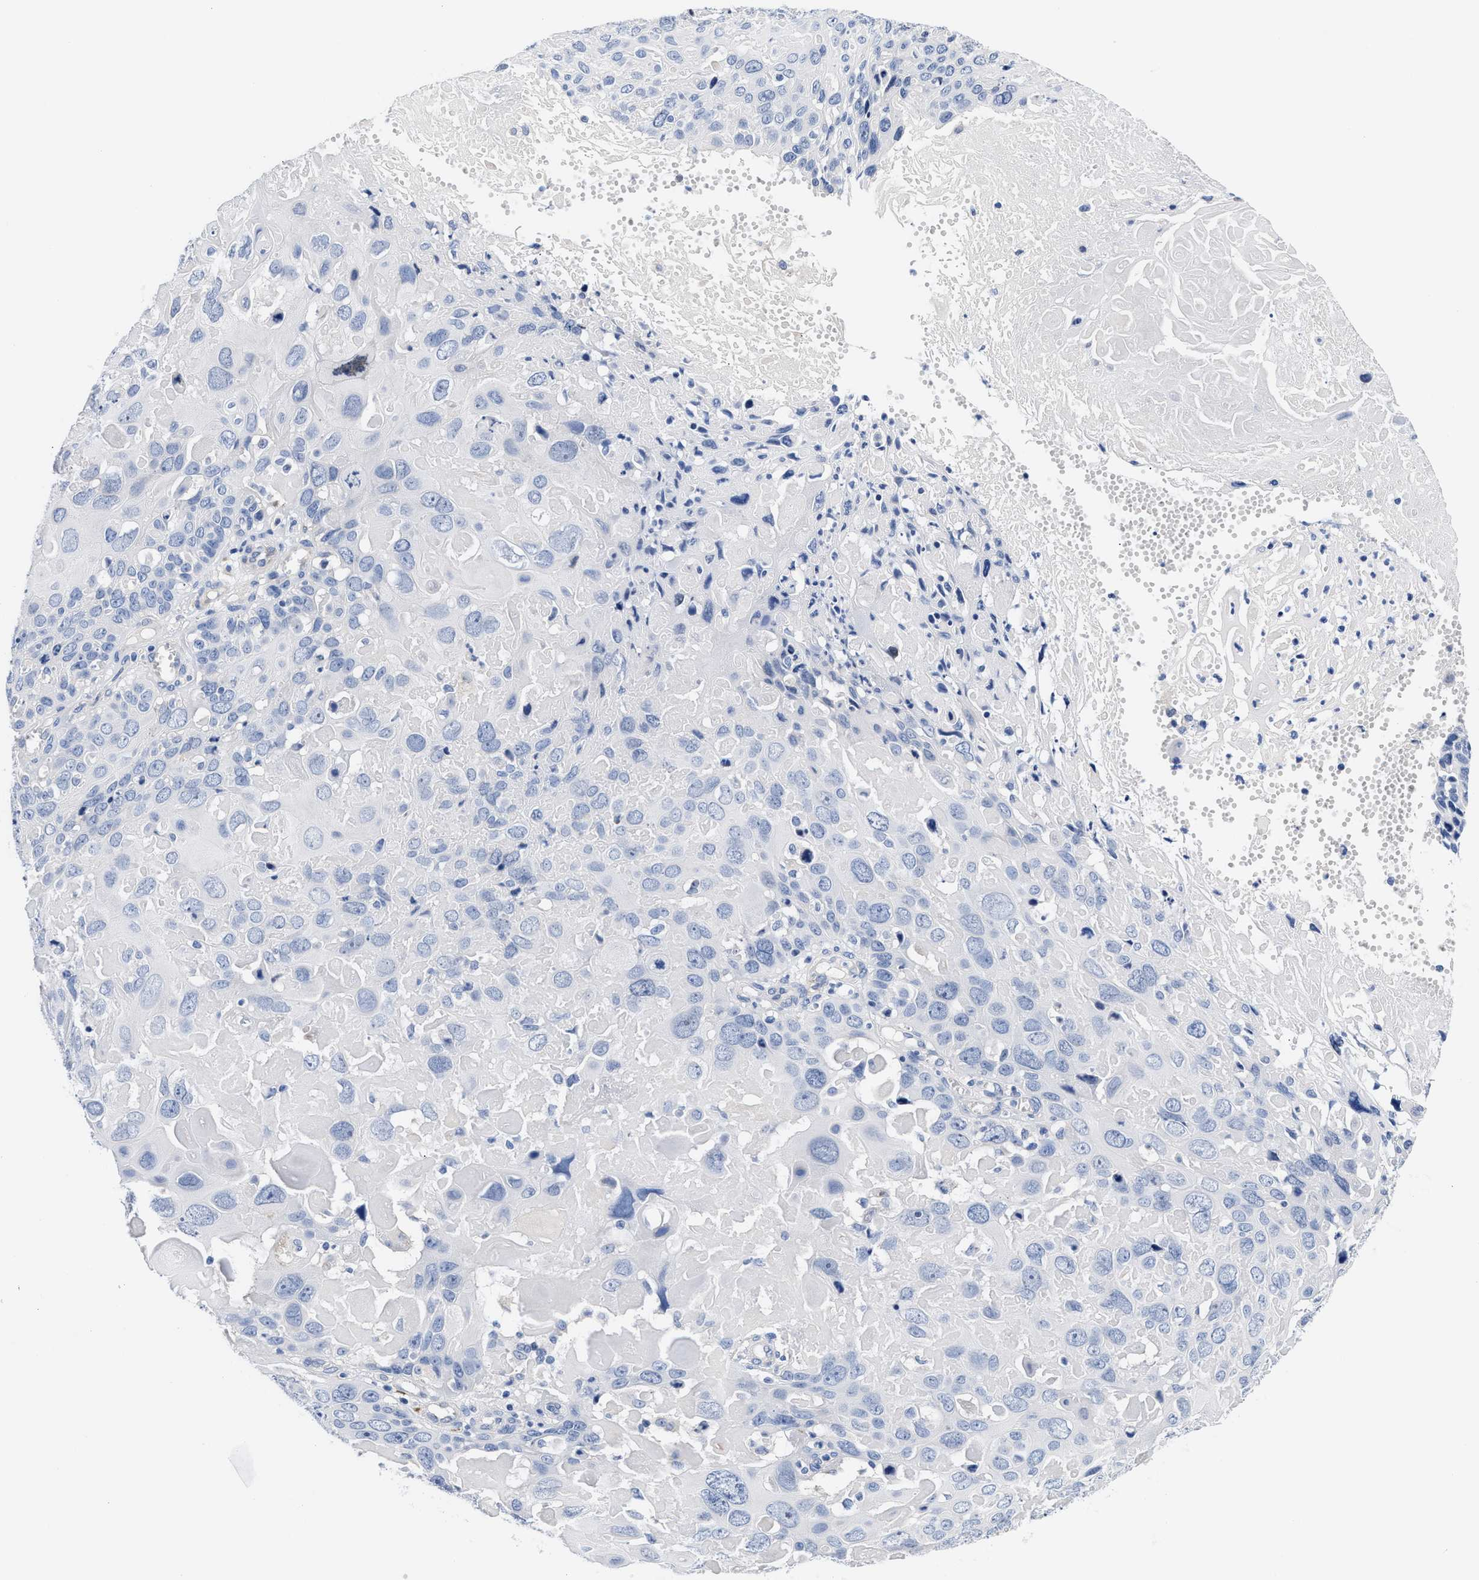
{"staining": {"intensity": "negative", "quantity": "none", "location": "none"}, "tissue": "cervical cancer", "cell_type": "Tumor cells", "image_type": "cancer", "snomed": [{"axis": "morphology", "description": "Squamous cell carcinoma, NOS"}, {"axis": "topography", "description": "Cervix"}], "caption": "This is an IHC image of human squamous cell carcinoma (cervical). There is no staining in tumor cells.", "gene": "ACTL7B", "patient": {"sex": "female", "age": 74}}